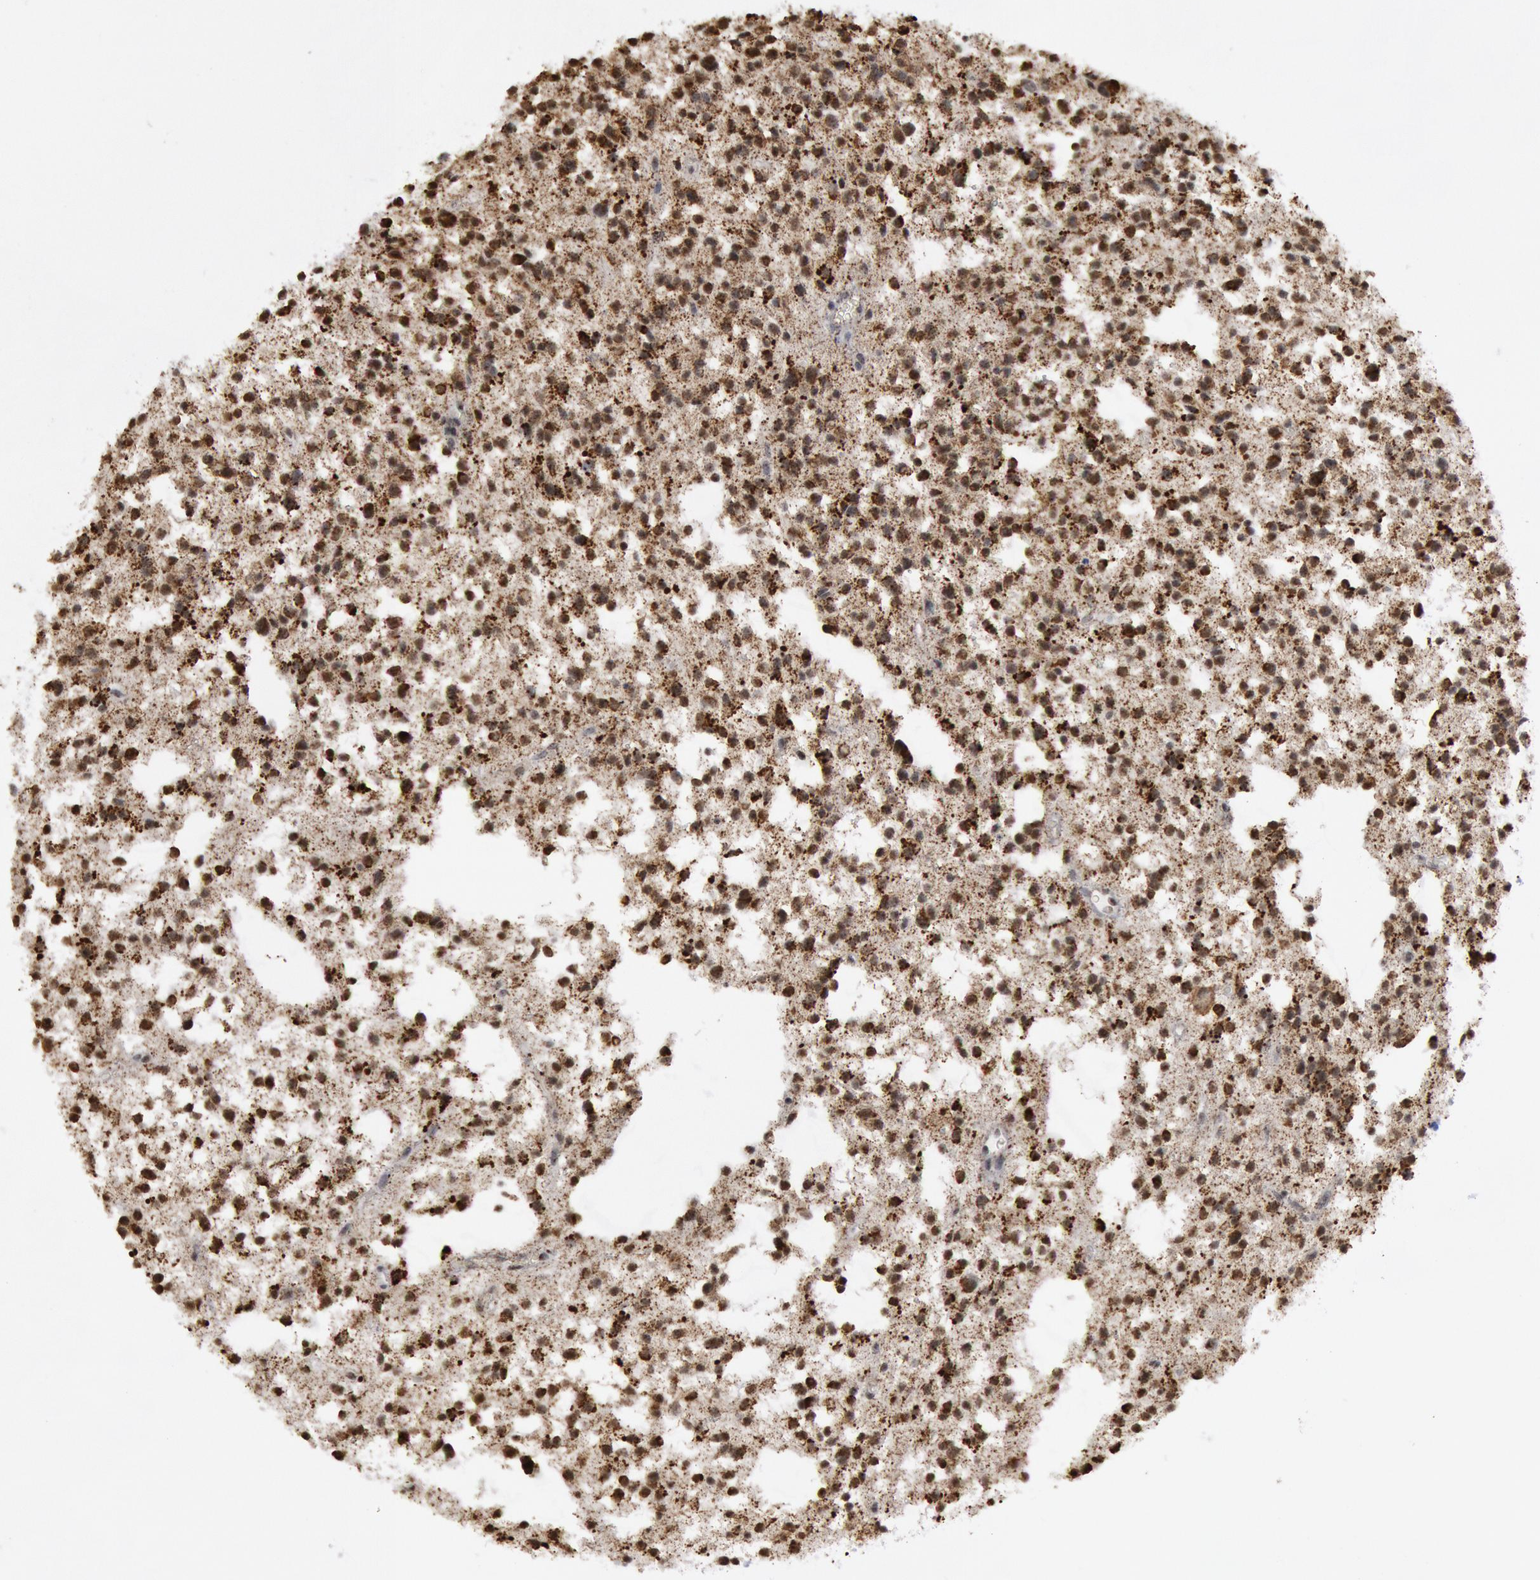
{"staining": {"intensity": "moderate", "quantity": "25%-75%", "location": "cytoplasmic/membranous,nuclear"}, "tissue": "glioma", "cell_type": "Tumor cells", "image_type": "cancer", "snomed": [{"axis": "morphology", "description": "Glioma, malignant, Low grade"}, {"axis": "topography", "description": "Brain"}], "caption": "Low-grade glioma (malignant) stained for a protein shows moderate cytoplasmic/membranous and nuclear positivity in tumor cells. The staining was performed using DAB (3,3'-diaminobenzidine), with brown indicating positive protein expression. Nuclei are stained blue with hematoxylin.", "gene": "CASP9", "patient": {"sex": "female", "age": 36}}